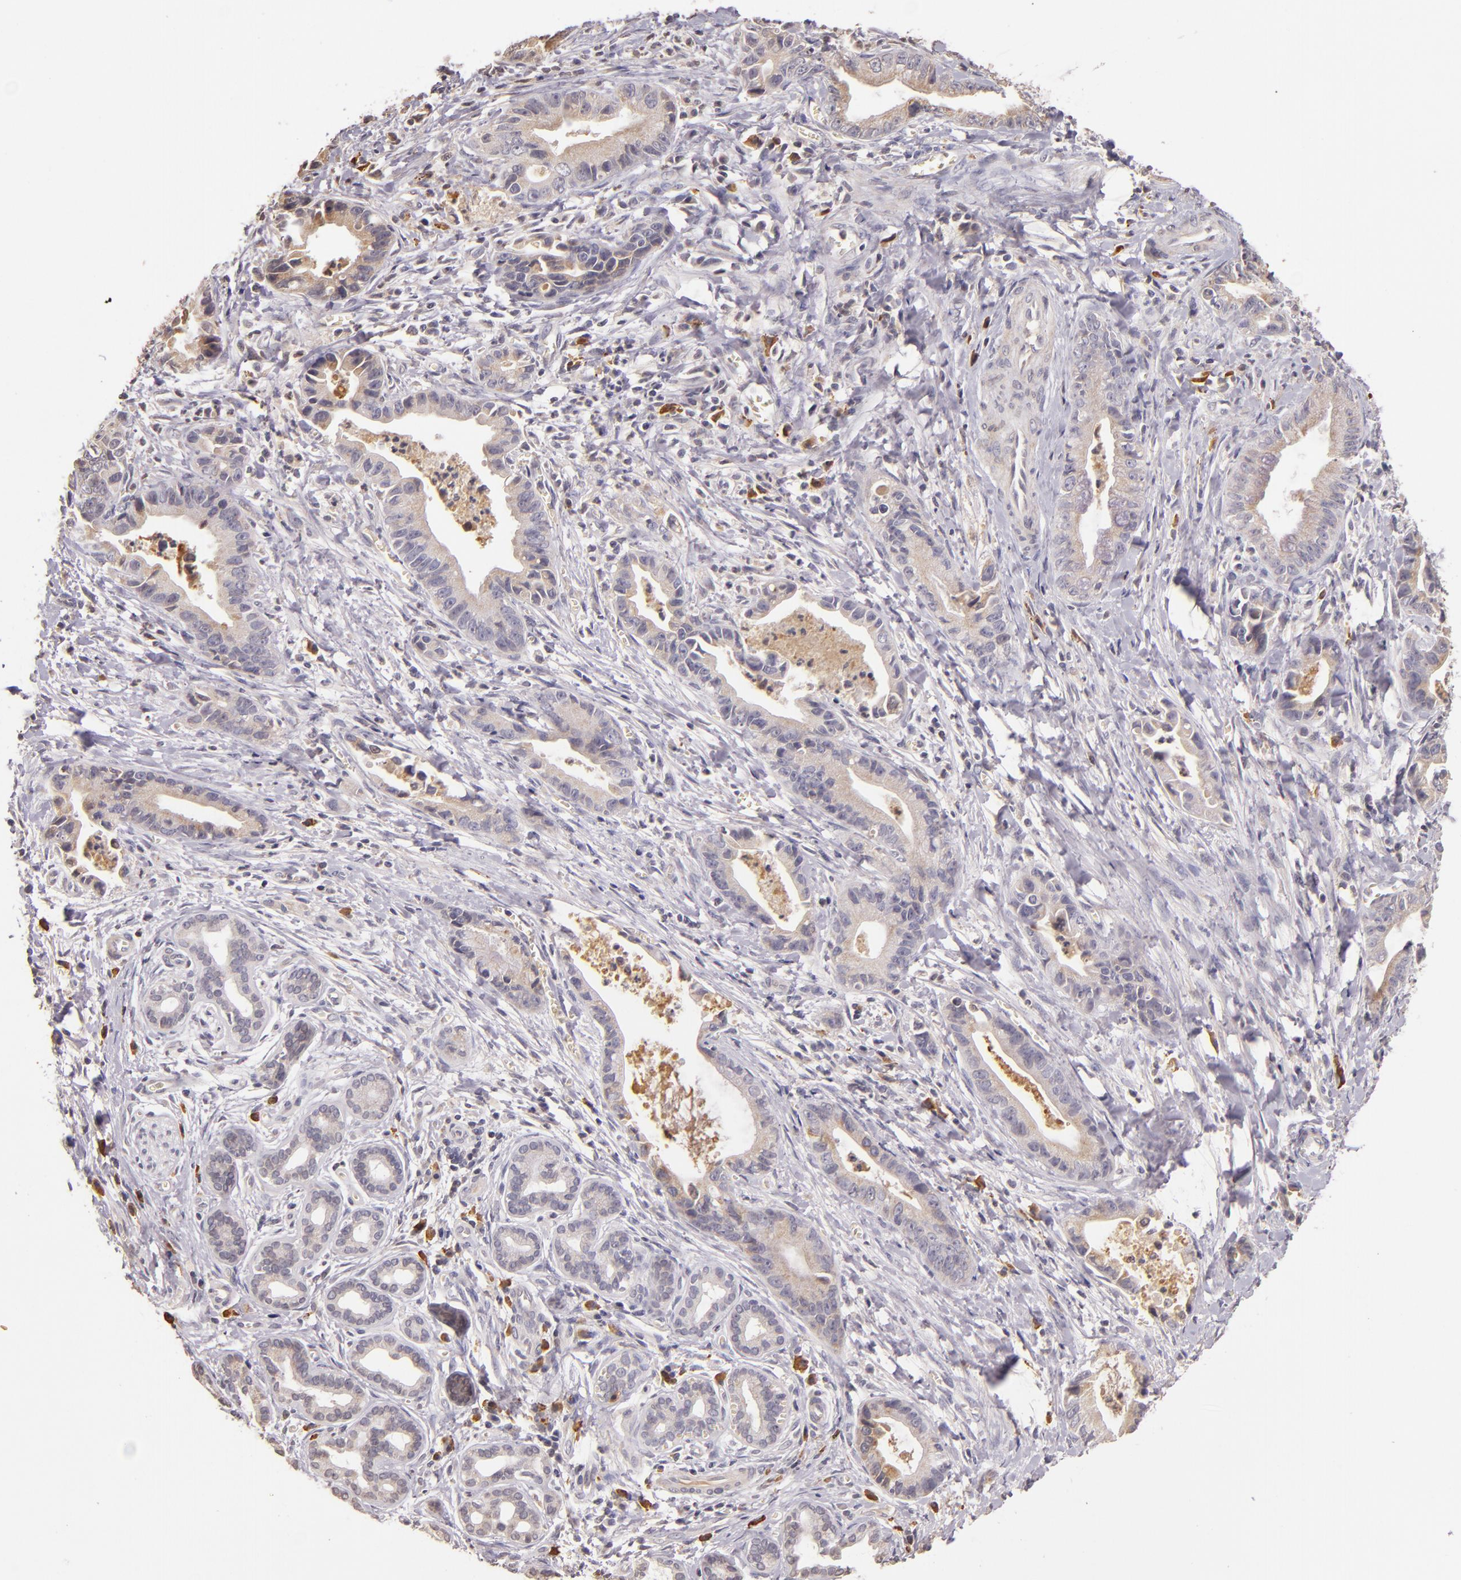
{"staining": {"intensity": "weak", "quantity": "25%-75%", "location": "cytoplasmic/membranous"}, "tissue": "liver cancer", "cell_type": "Tumor cells", "image_type": "cancer", "snomed": [{"axis": "morphology", "description": "Cholangiocarcinoma"}, {"axis": "topography", "description": "Liver"}], "caption": "Liver cancer was stained to show a protein in brown. There is low levels of weak cytoplasmic/membranous staining in approximately 25%-75% of tumor cells. (DAB = brown stain, brightfield microscopy at high magnification).", "gene": "ABL1", "patient": {"sex": "female", "age": 55}}